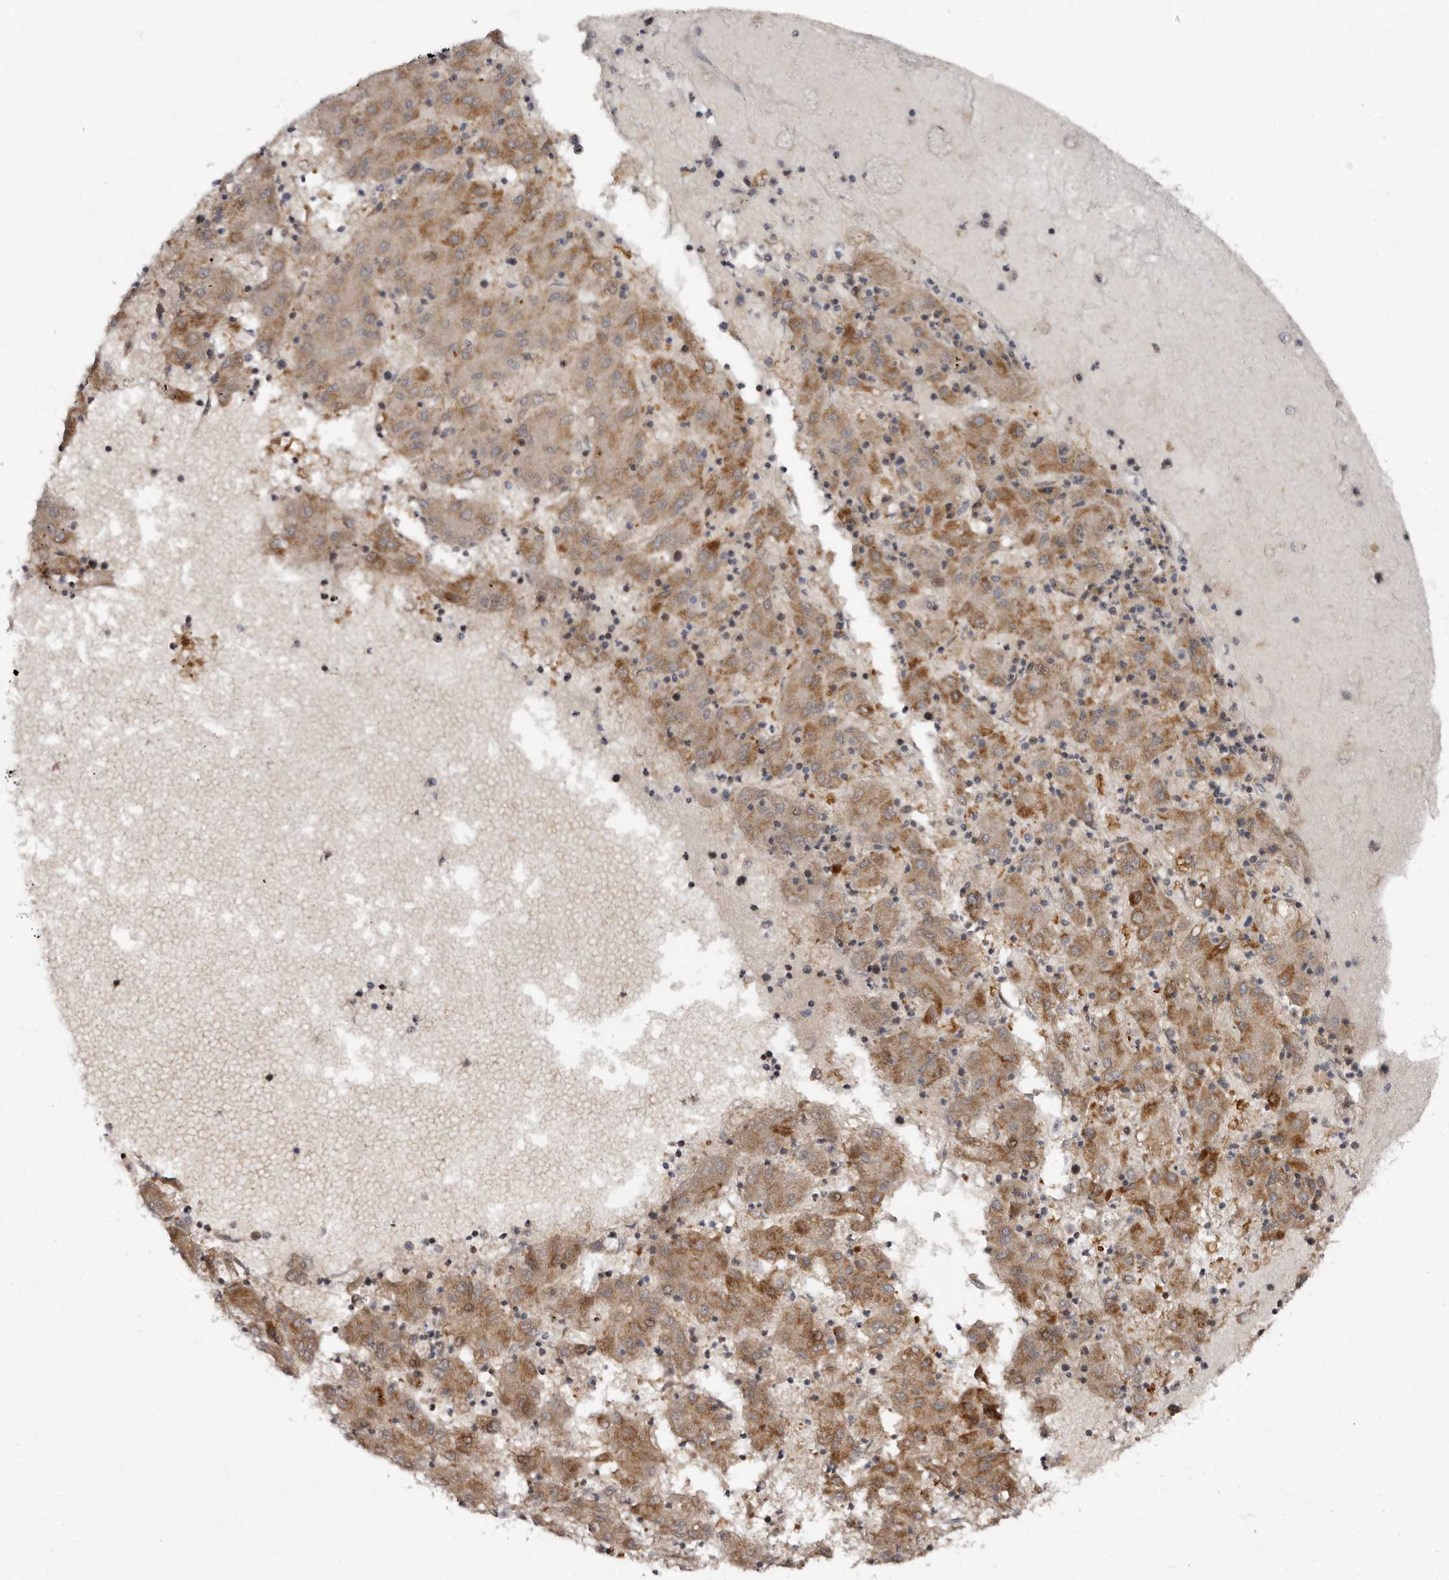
{"staining": {"intensity": "moderate", "quantity": ">75%", "location": "cytoplasmic/membranous"}, "tissue": "liver cancer", "cell_type": "Tumor cells", "image_type": "cancer", "snomed": [{"axis": "morphology", "description": "Carcinoma, Hepatocellular, NOS"}, {"axis": "topography", "description": "Liver"}], "caption": "The image shows immunohistochemical staining of liver cancer. There is moderate cytoplasmic/membranous positivity is identified in approximately >75% of tumor cells.", "gene": "PHF20L1", "patient": {"sex": "male", "age": 72}}